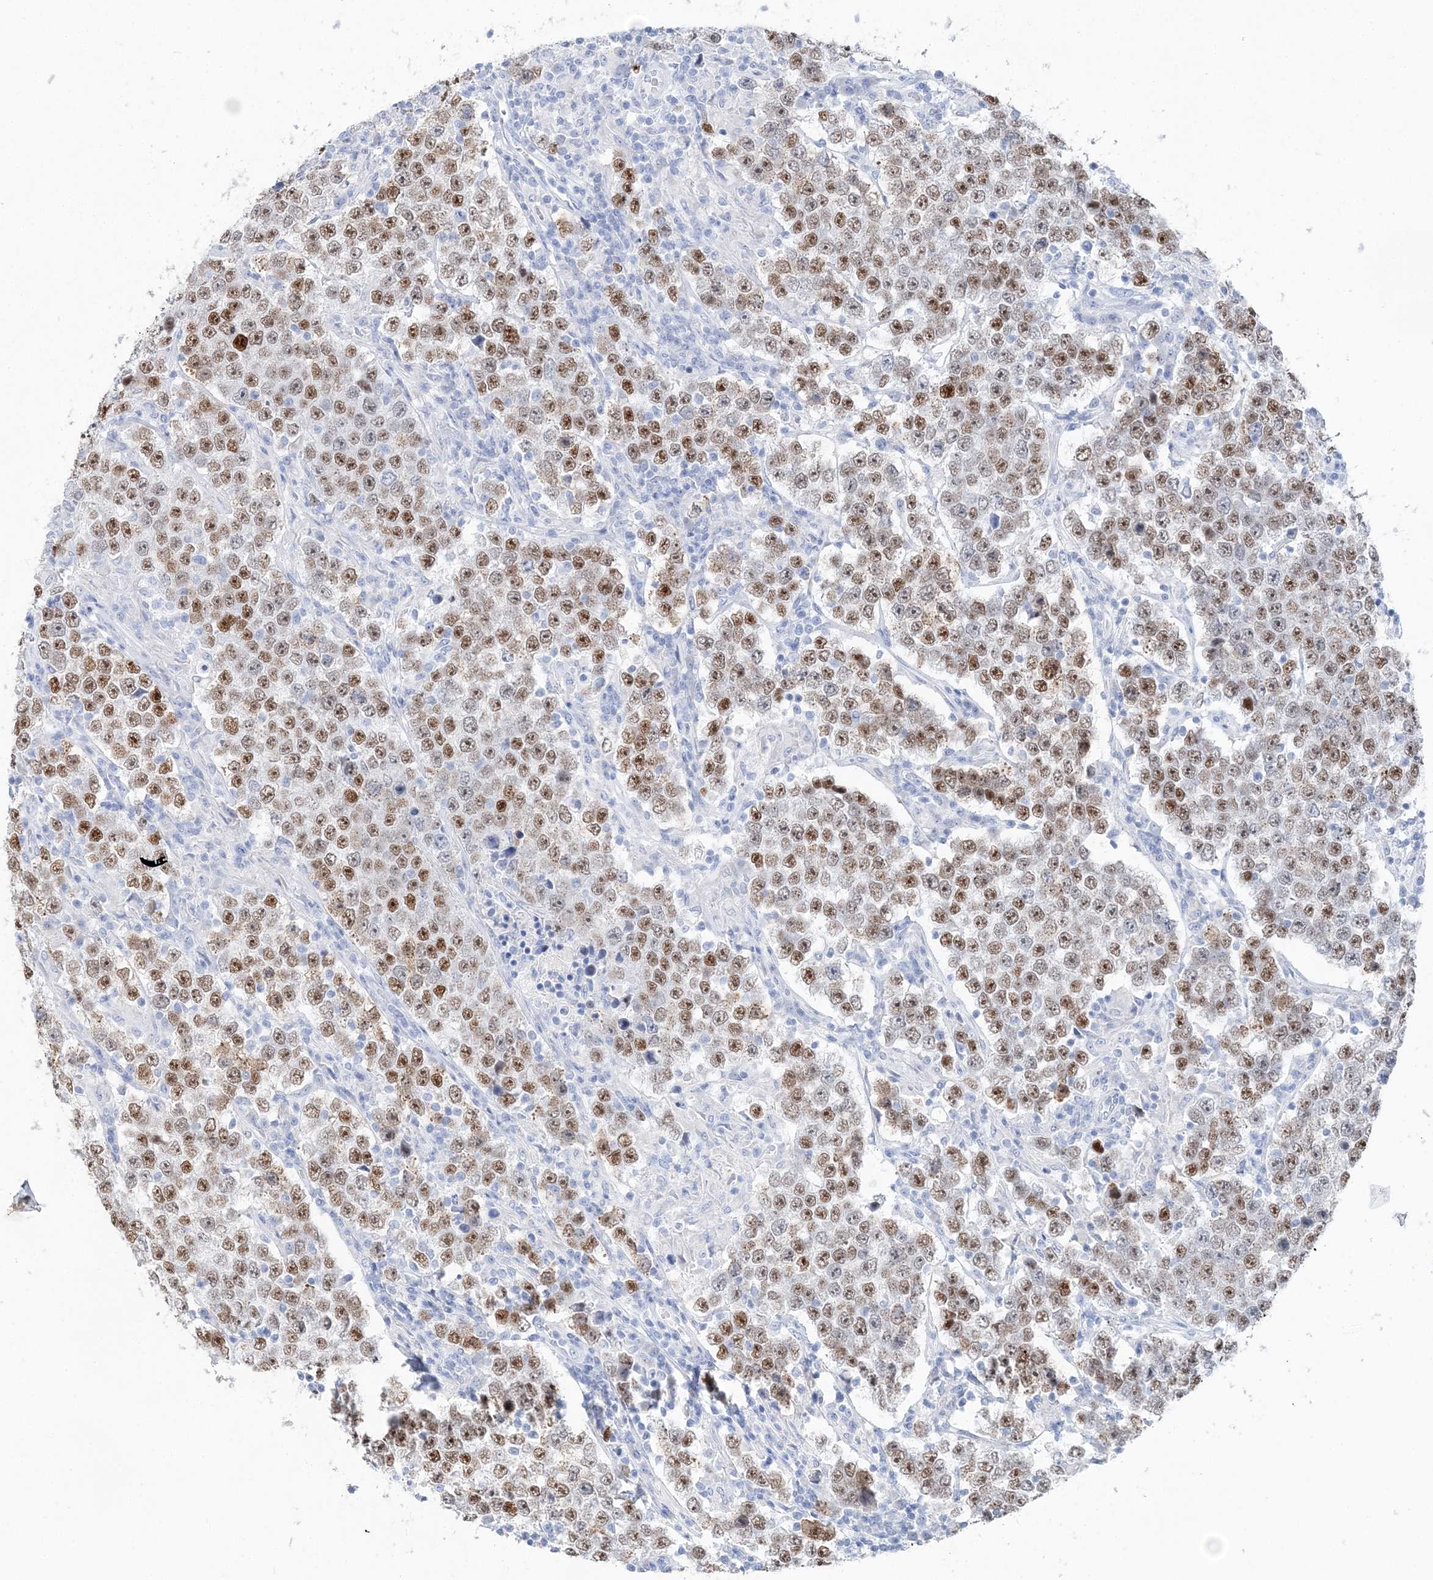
{"staining": {"intensity": "moderate", "quantity": ">75%", "location": "nuclear"}, "tissue": "testis cancer", "cell_type": "Tumor cells", "image_type": "cancer", "snomed": [{"axis": "morphology", "description": "Normal tissue, NOS"}, {"axis": "morphology", "description": "Urothelial carcinoma, High grade"}, {"axis": "morphology", "description": "Seminoma, NOS"}, {"axis": "morphology", "description": "Carcinoma, Embryonal, NOS"}, {"axis": "topography", "description": "Urinary bladder"}, {"axis": "topography", "description": "Testis"}], "caption": "This micrograph demonstrates testis cancer (embryonal carcinoma) stained with immunohistochemistry to label a protein in brown. The nuclear of tumor cells show moderate positivity for the protein. Nuclei are counter-stained blue.", "gene": "TSPYL6", "patient": {"sex": "male", "age": 41}}